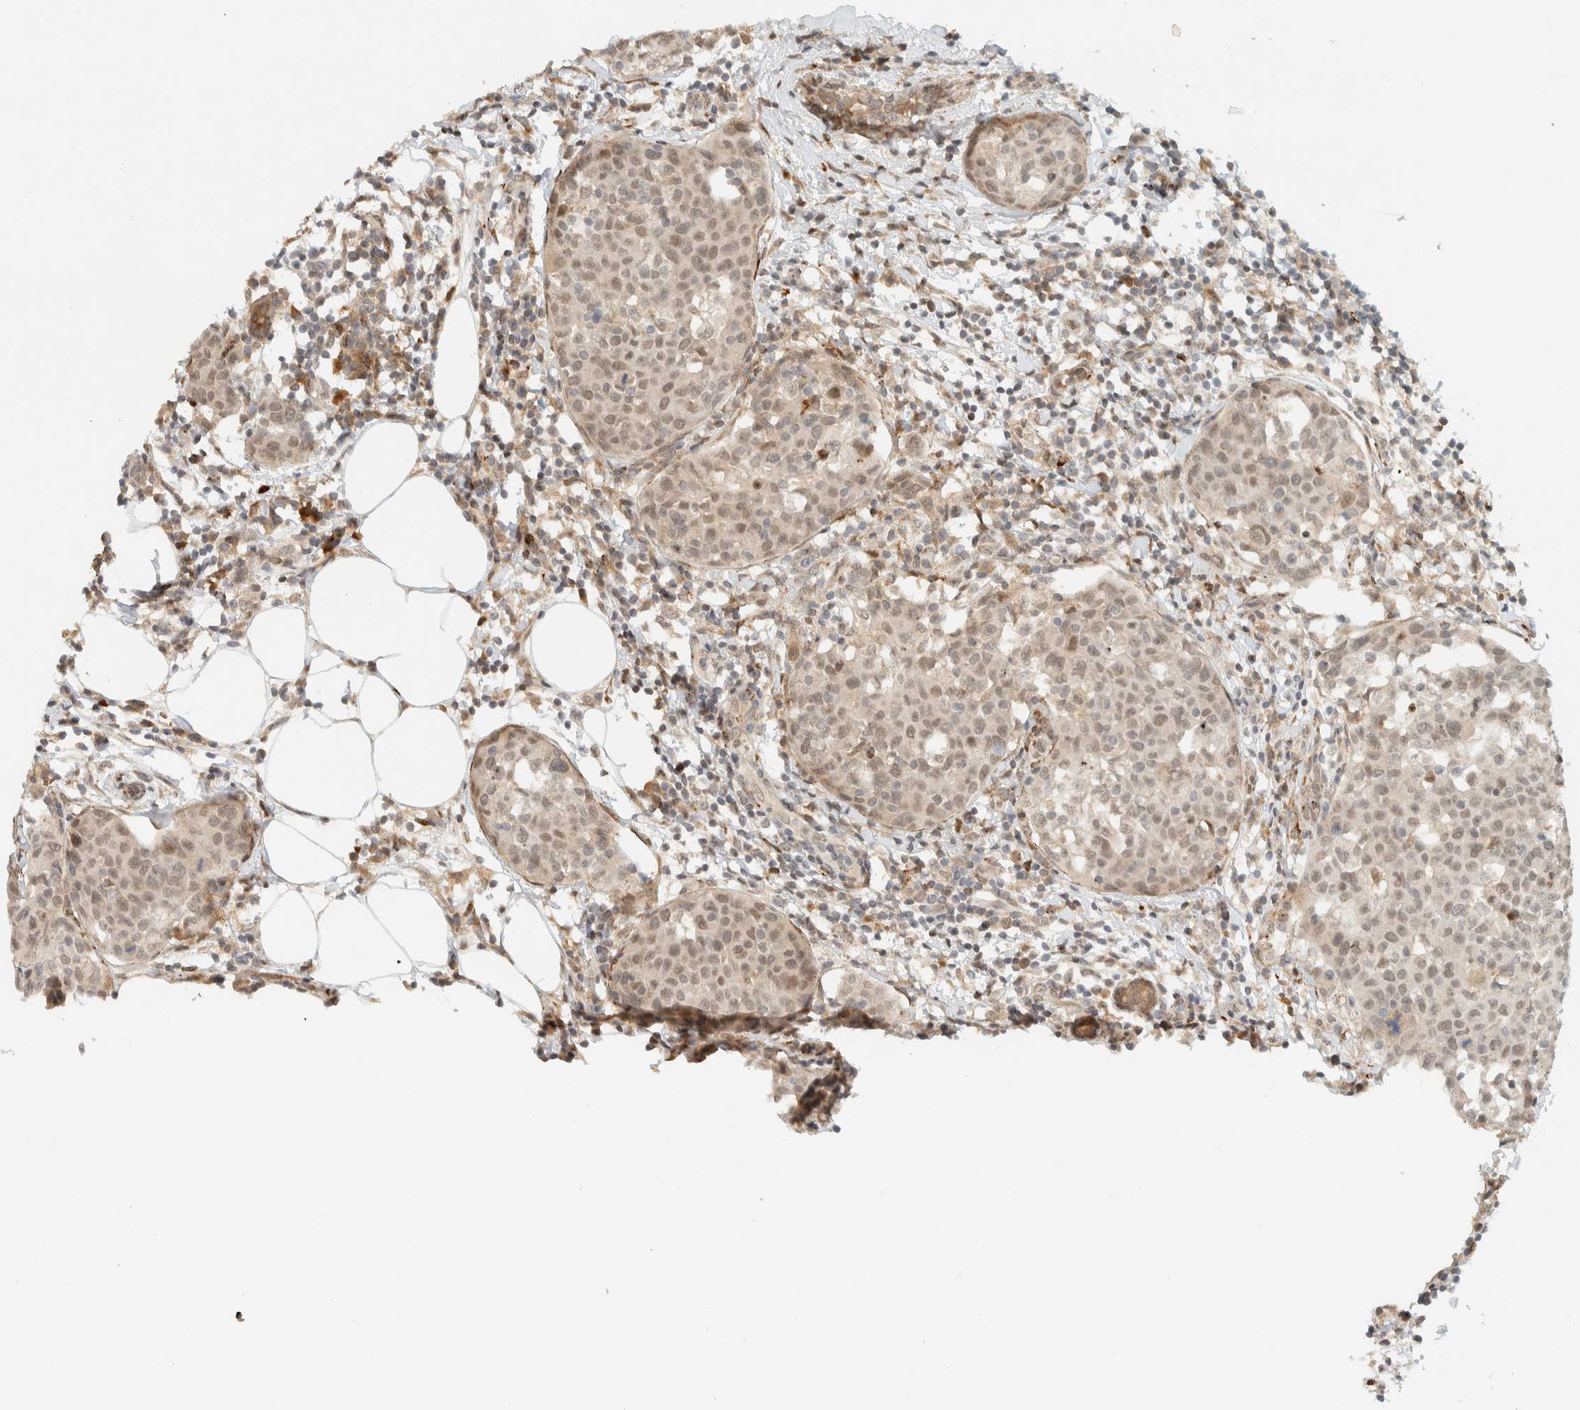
{"staining": {"intensity": "weak", "quantity": "25%-75%", "location": "nuclear"}, "tissue": "breast cancer", "cell_type": "Tumor cells", "image_type": "cancer", "snomed": [{"axis": "morphology", "description": "Normal tissue, NOS"}, {"axis": "morphology", "description": "Duct carcinoma"}, {"axis": "topography", "description": "Breast"}], "caption": "Immunohistochemistry photomicrograph of neoplastic tissue: breast invasive ductal carcinoma stained using immunohistochemistry (IHC) shows low levels of weak protein expression localized specifically in the nuclear of tumor cells, appearing as a nuclear brown color.", "gene": "ITPRID1", "patient": {"sex": "female", "age": 37}}